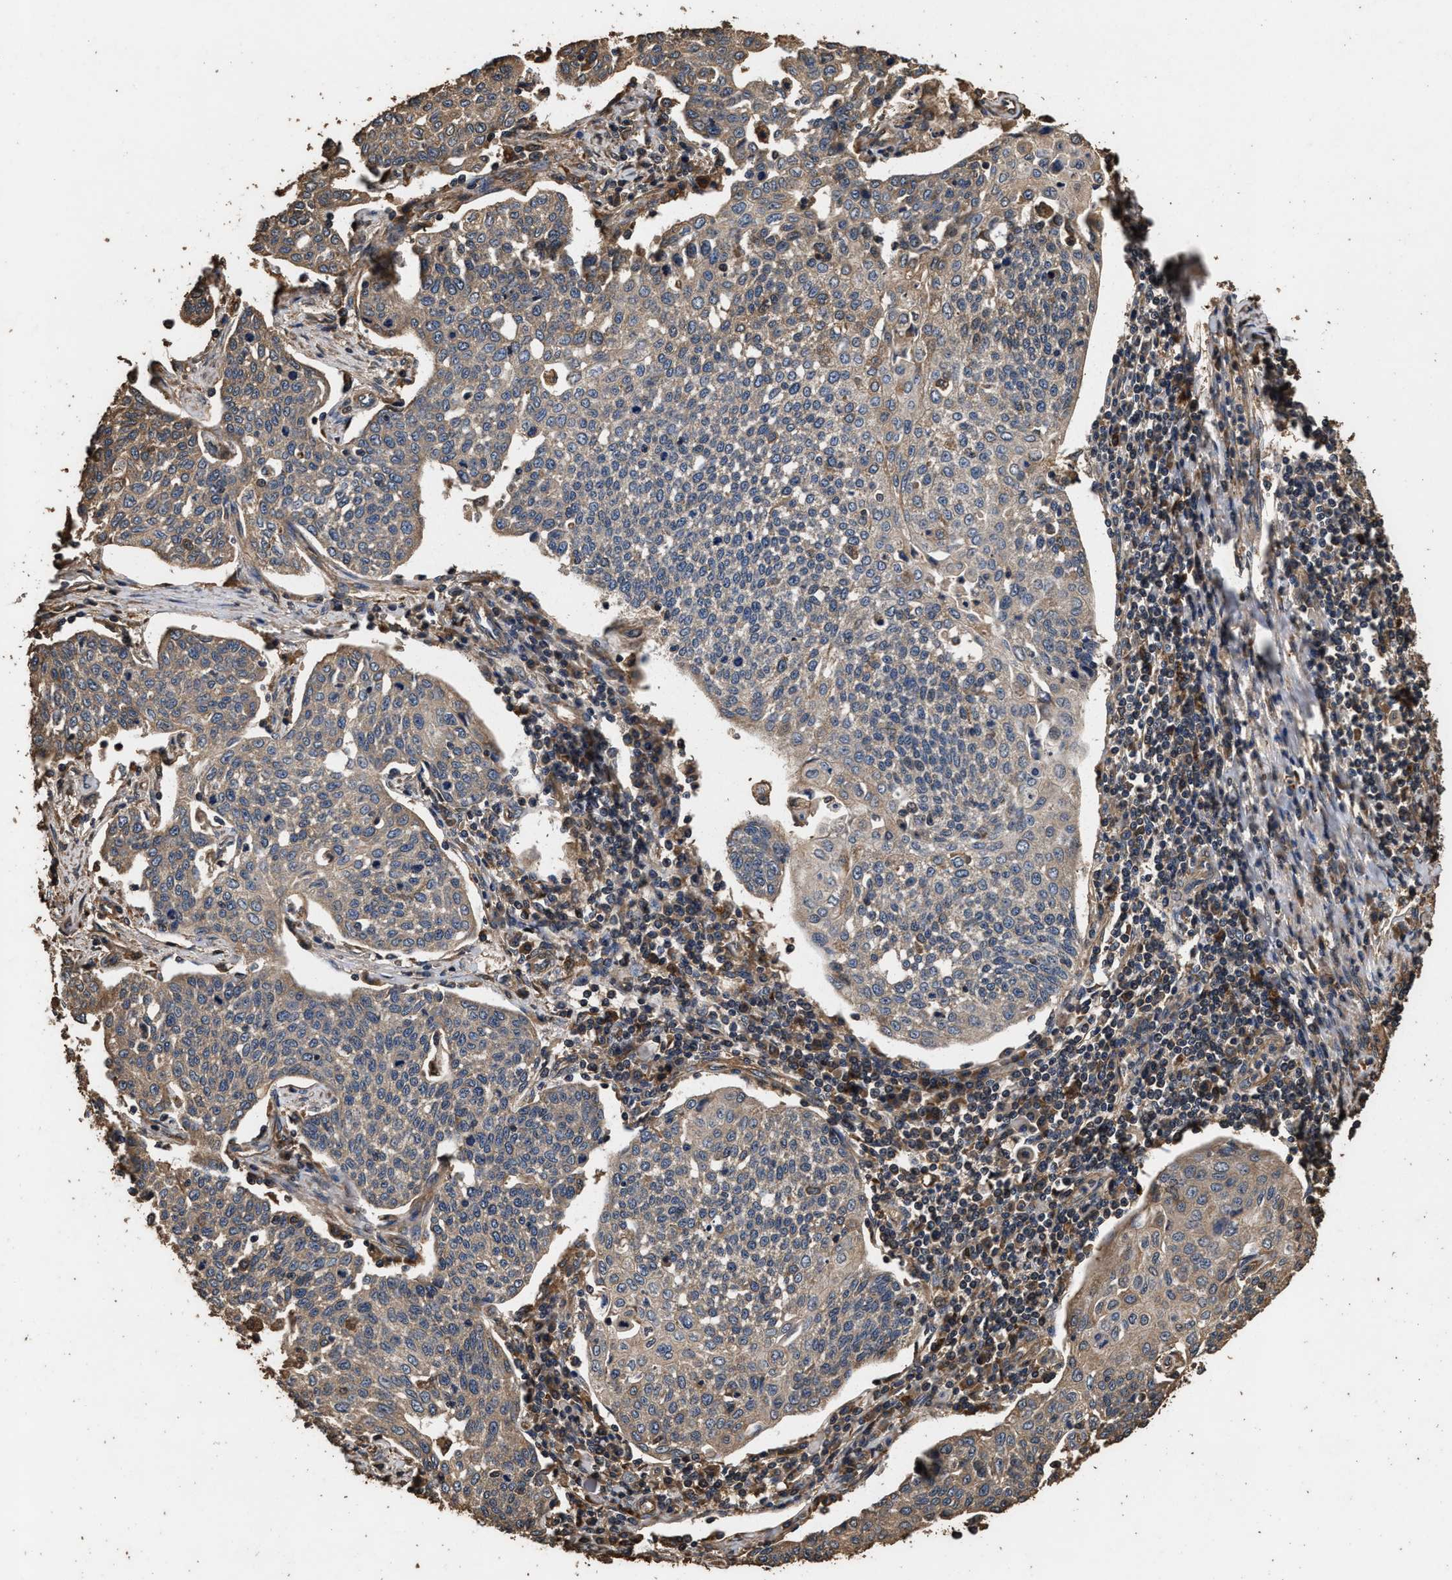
{"staining": {"intensity": "weak", "quantity": ">75%", "location": "cytoplasmic/membranous"}, "tissue": "cervical cancer", "cell_type": "Tumor cells", "image_type": "cancer", "snomed": [{"axis": "morphology", "description": "Squamous cell carcinoma, NOS"}, {"axis": "topography", "description": "Cervix"}], "caption": "Immunohistochemistry of cervical cancer (squamous cell carcinoma) demonstrates low levels of weak cytoplasmic/membranous staining in approximately >75% of tumor cells. (brown staining indicates protein expression, while blue staining denotes nuclei).", "gene": "KYAT1", "patient": {"sex": "female", "age": 34}}